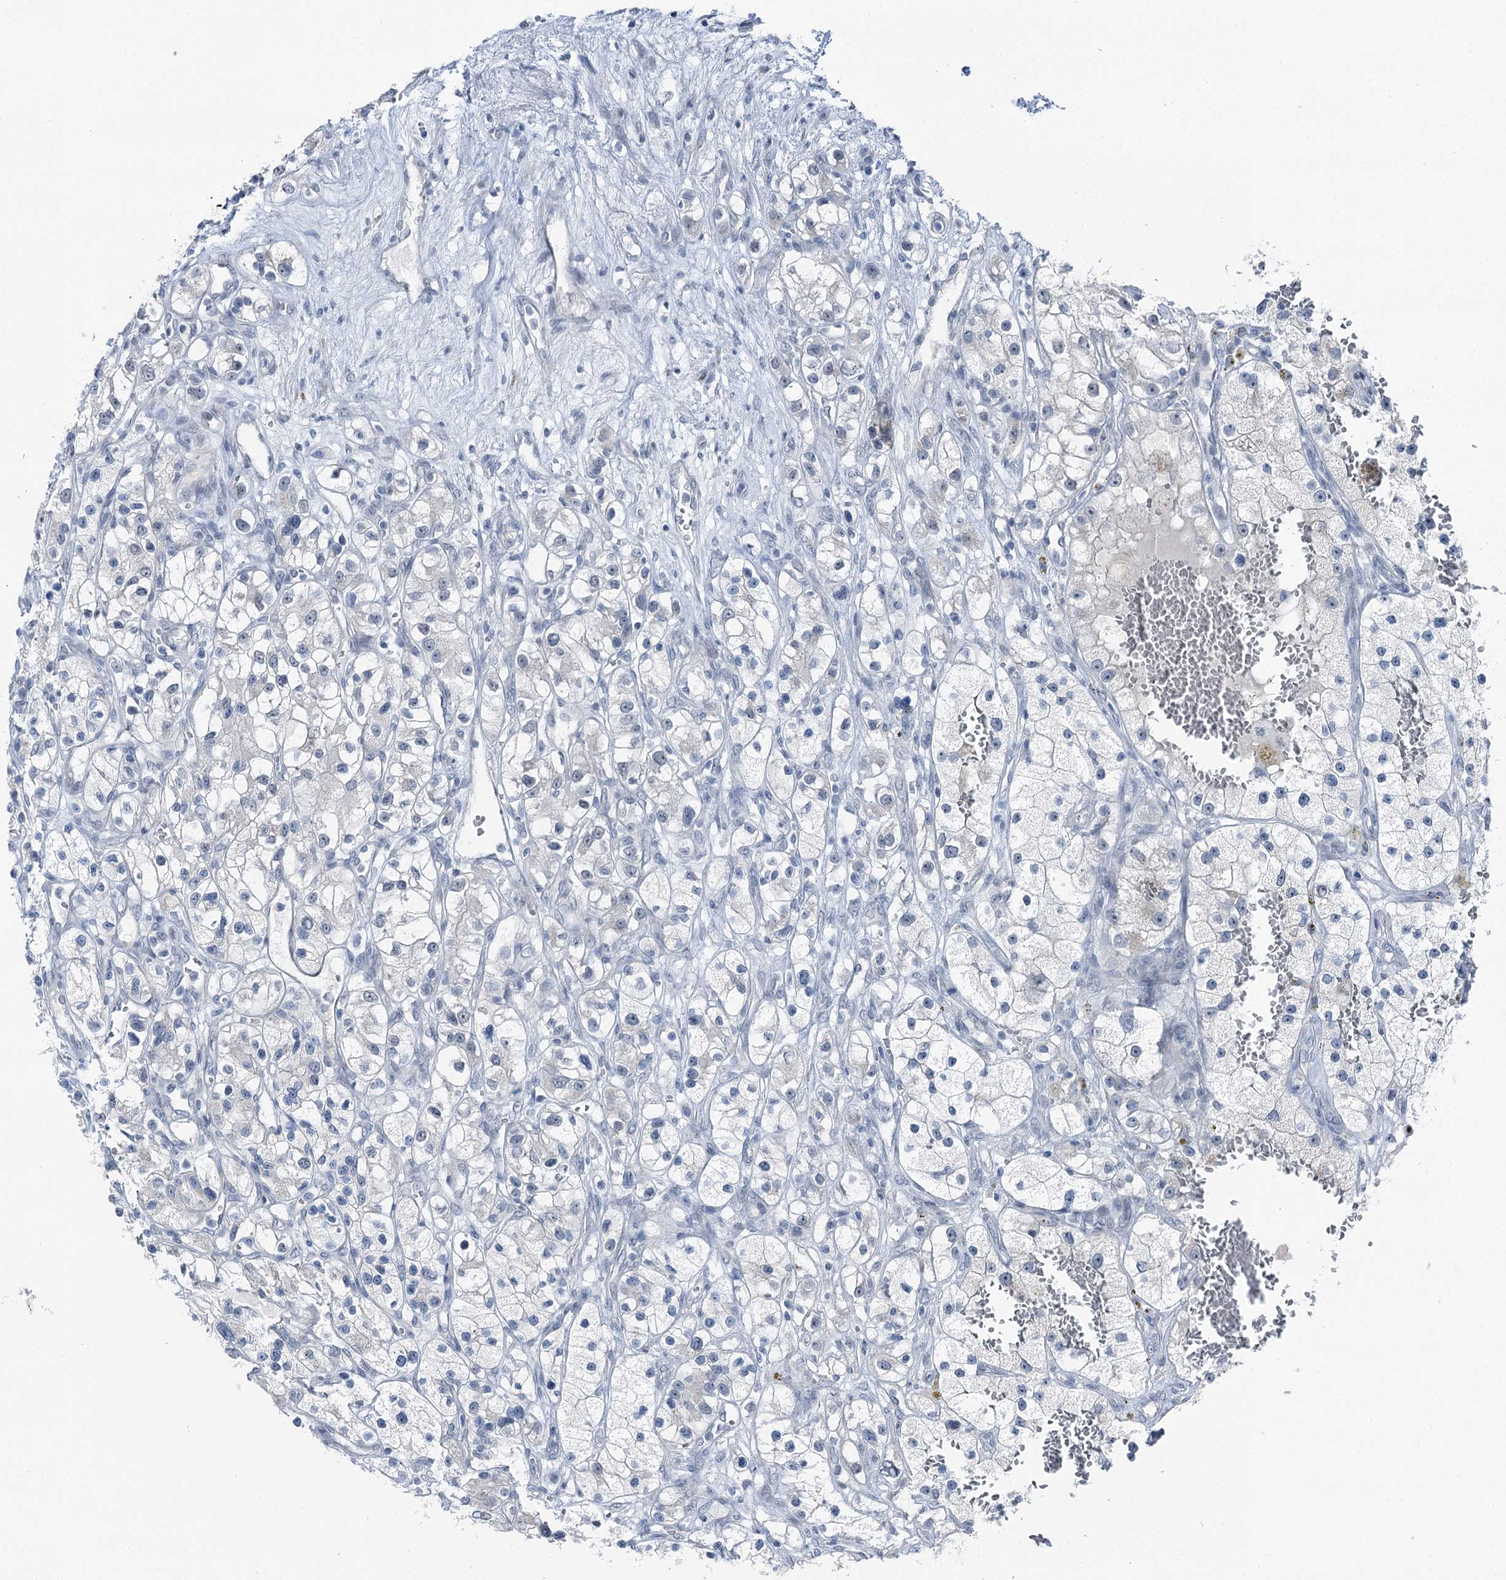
{"staining": {"intensity": "negative", "quantity": "none", "location": "none"}, "tissue": "renal cancer", "cell_type": "Tumor cells", "image_type": "cancer", "snomed": [{"axis": "morphology", "description": "Adenocarcinoma, NOS"}, {"axis": "topography", "description": "Kidney"}], "caption": "The immunohistochemistry (IHC) image has no significant expression in tumor cells of renal cancer tissue.", "gene": "STEEP1", "patient": {"sex": "female", "age": 57}}